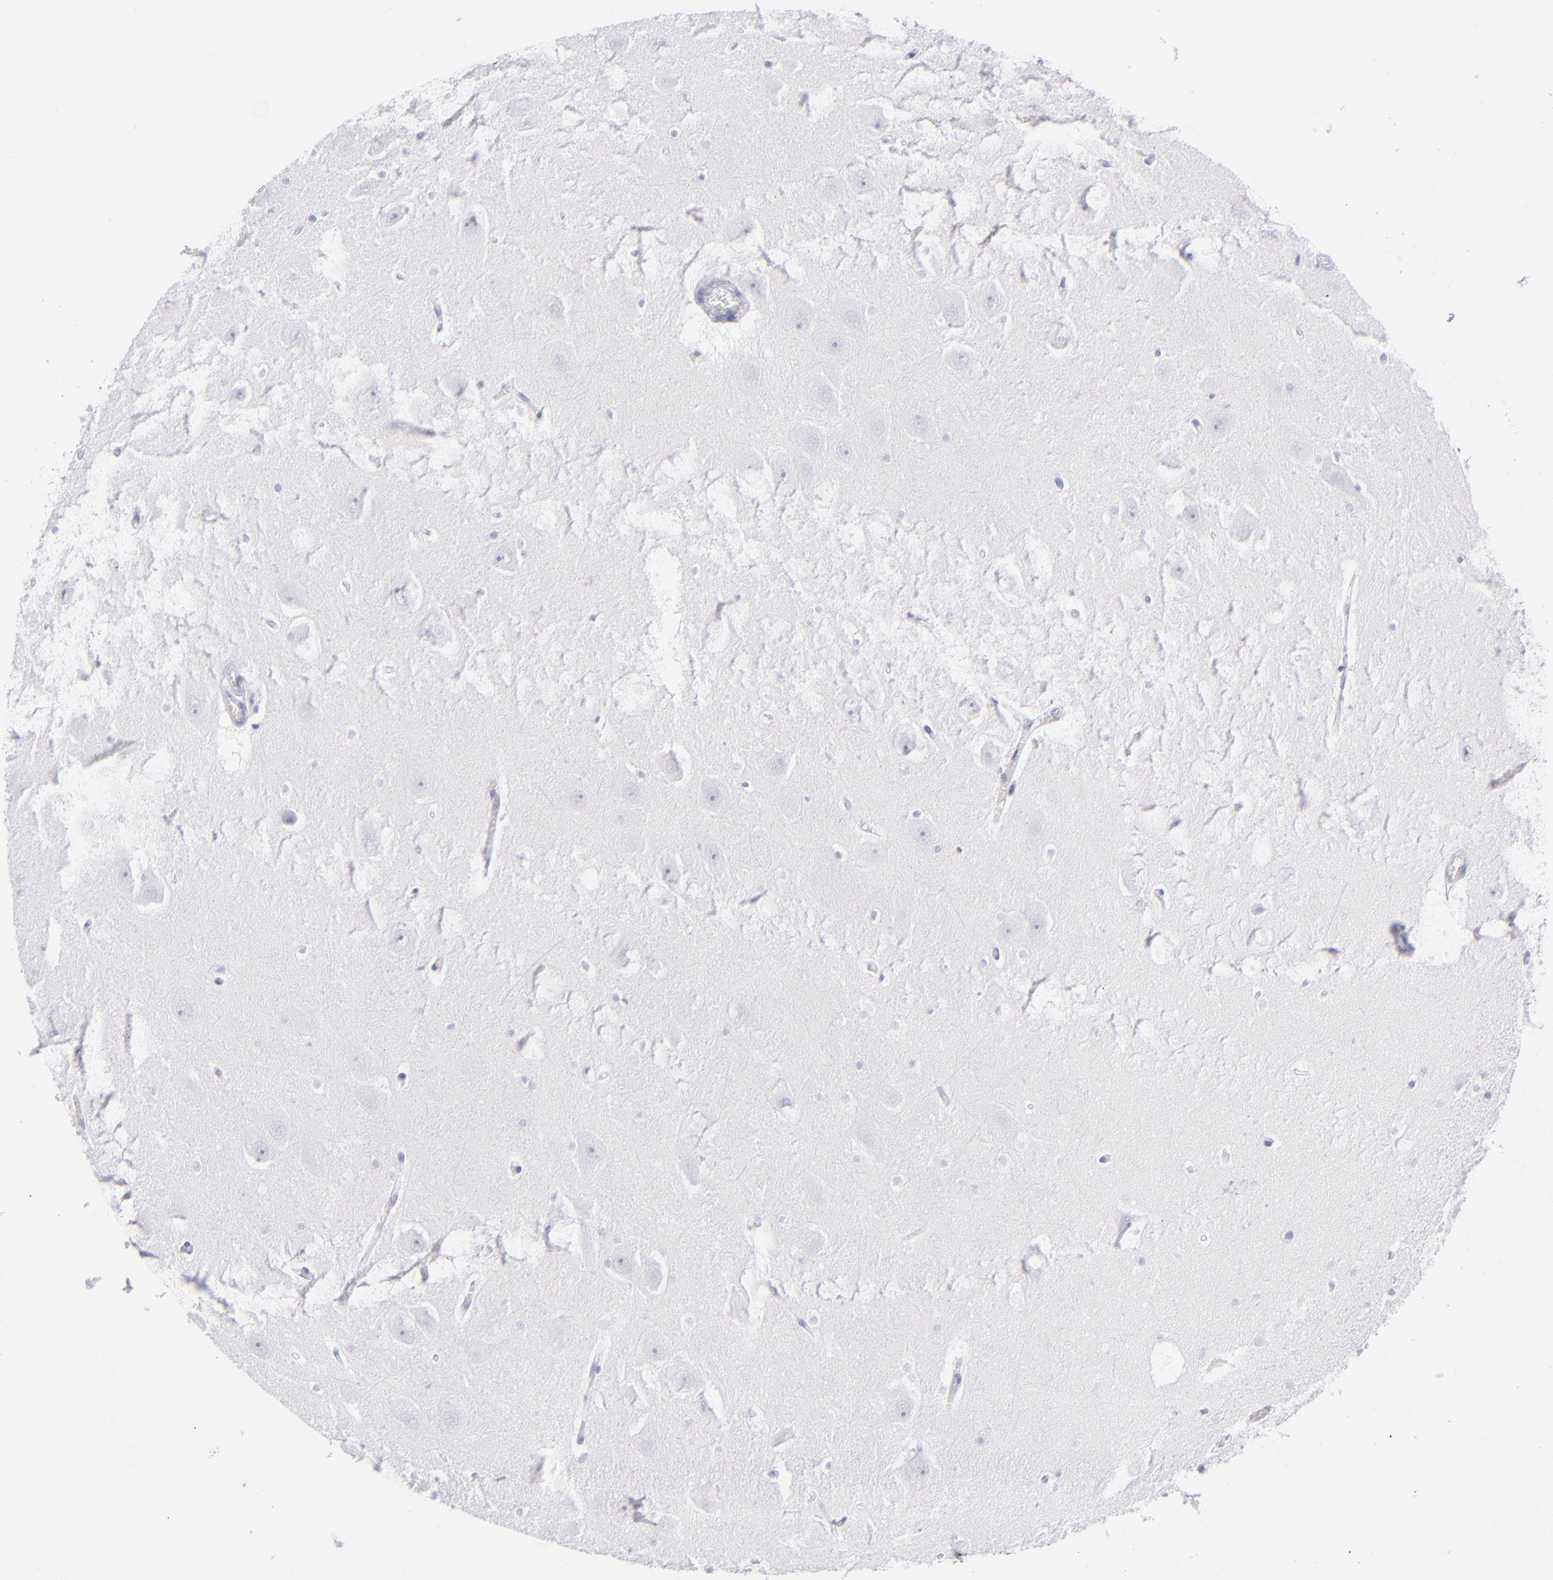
{"staining": {"intensity": "negative", "quantity": "none", "location": "none"}, "tissue": "hippocampus", "cell_type": "Glial cells", "image_type": "normal", "snomed": [{"axis": "morphology", "description": "Normal tissue, NOS"}, {"axis": "topography", "description": "Hippocampus"}], "caption": "A micrograph of hippocampus stained for a protein displays no brown staining in glial cells.", "gene": "CD69", "patient": {"sex": "male", "age": 45}}